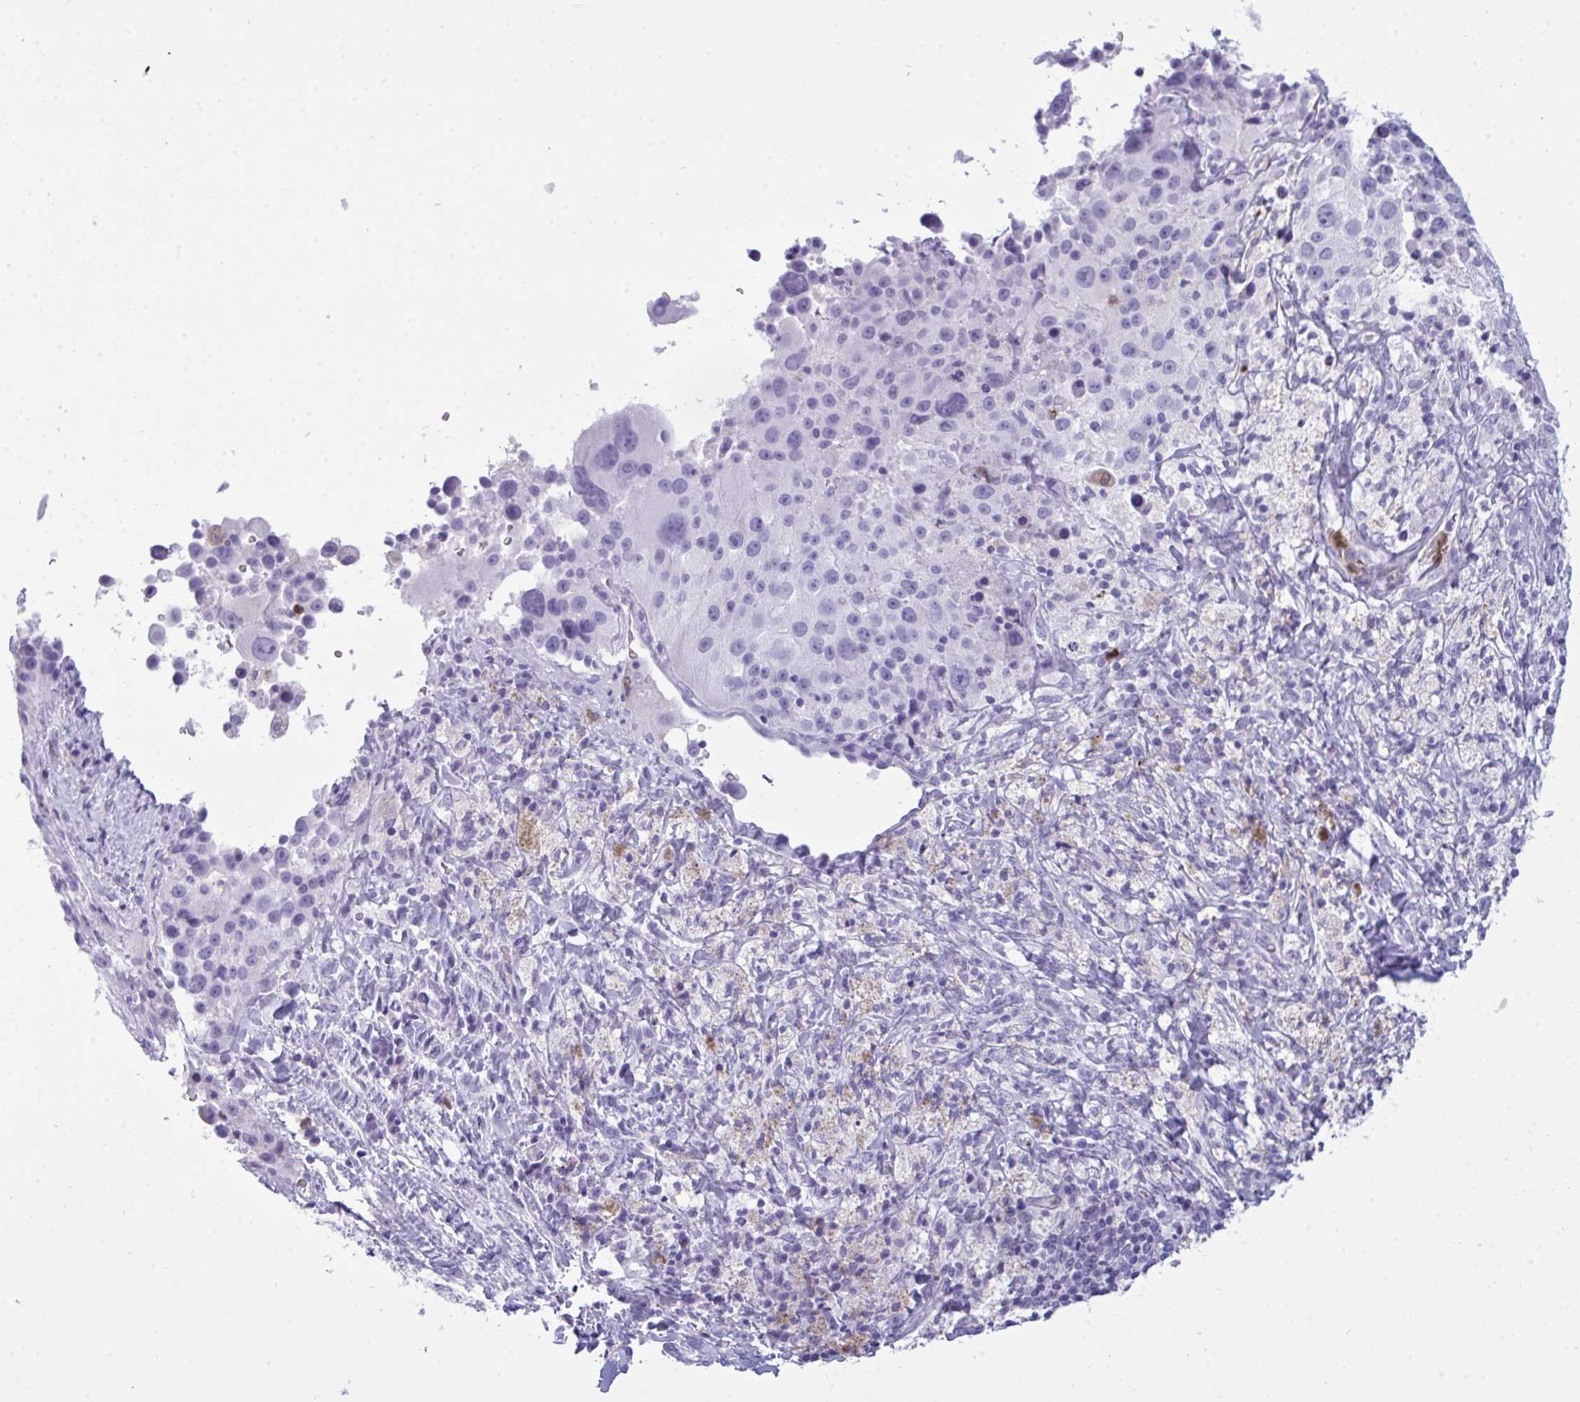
{"staining": {"intensity": "negative", "quantity": "none", "location": "none"}, "tissue": "melanoma", "cell_type": "Tumor cells", "image_type": "cancer", "snomed": [{"axis": "morphology", "description": "Malignant melanoma, Metastatic site"}, {"axis": "topography", "description": "Lymph node"}], "caption": "The histopathology image displays no staining of tumor cells in melanoma. (DAB (3,3'-diaminobenzidine) IHC with hematoxylin counter stain).", "gene": "ARHGAP42", "patient": {"sex": "male", "age": 62}}